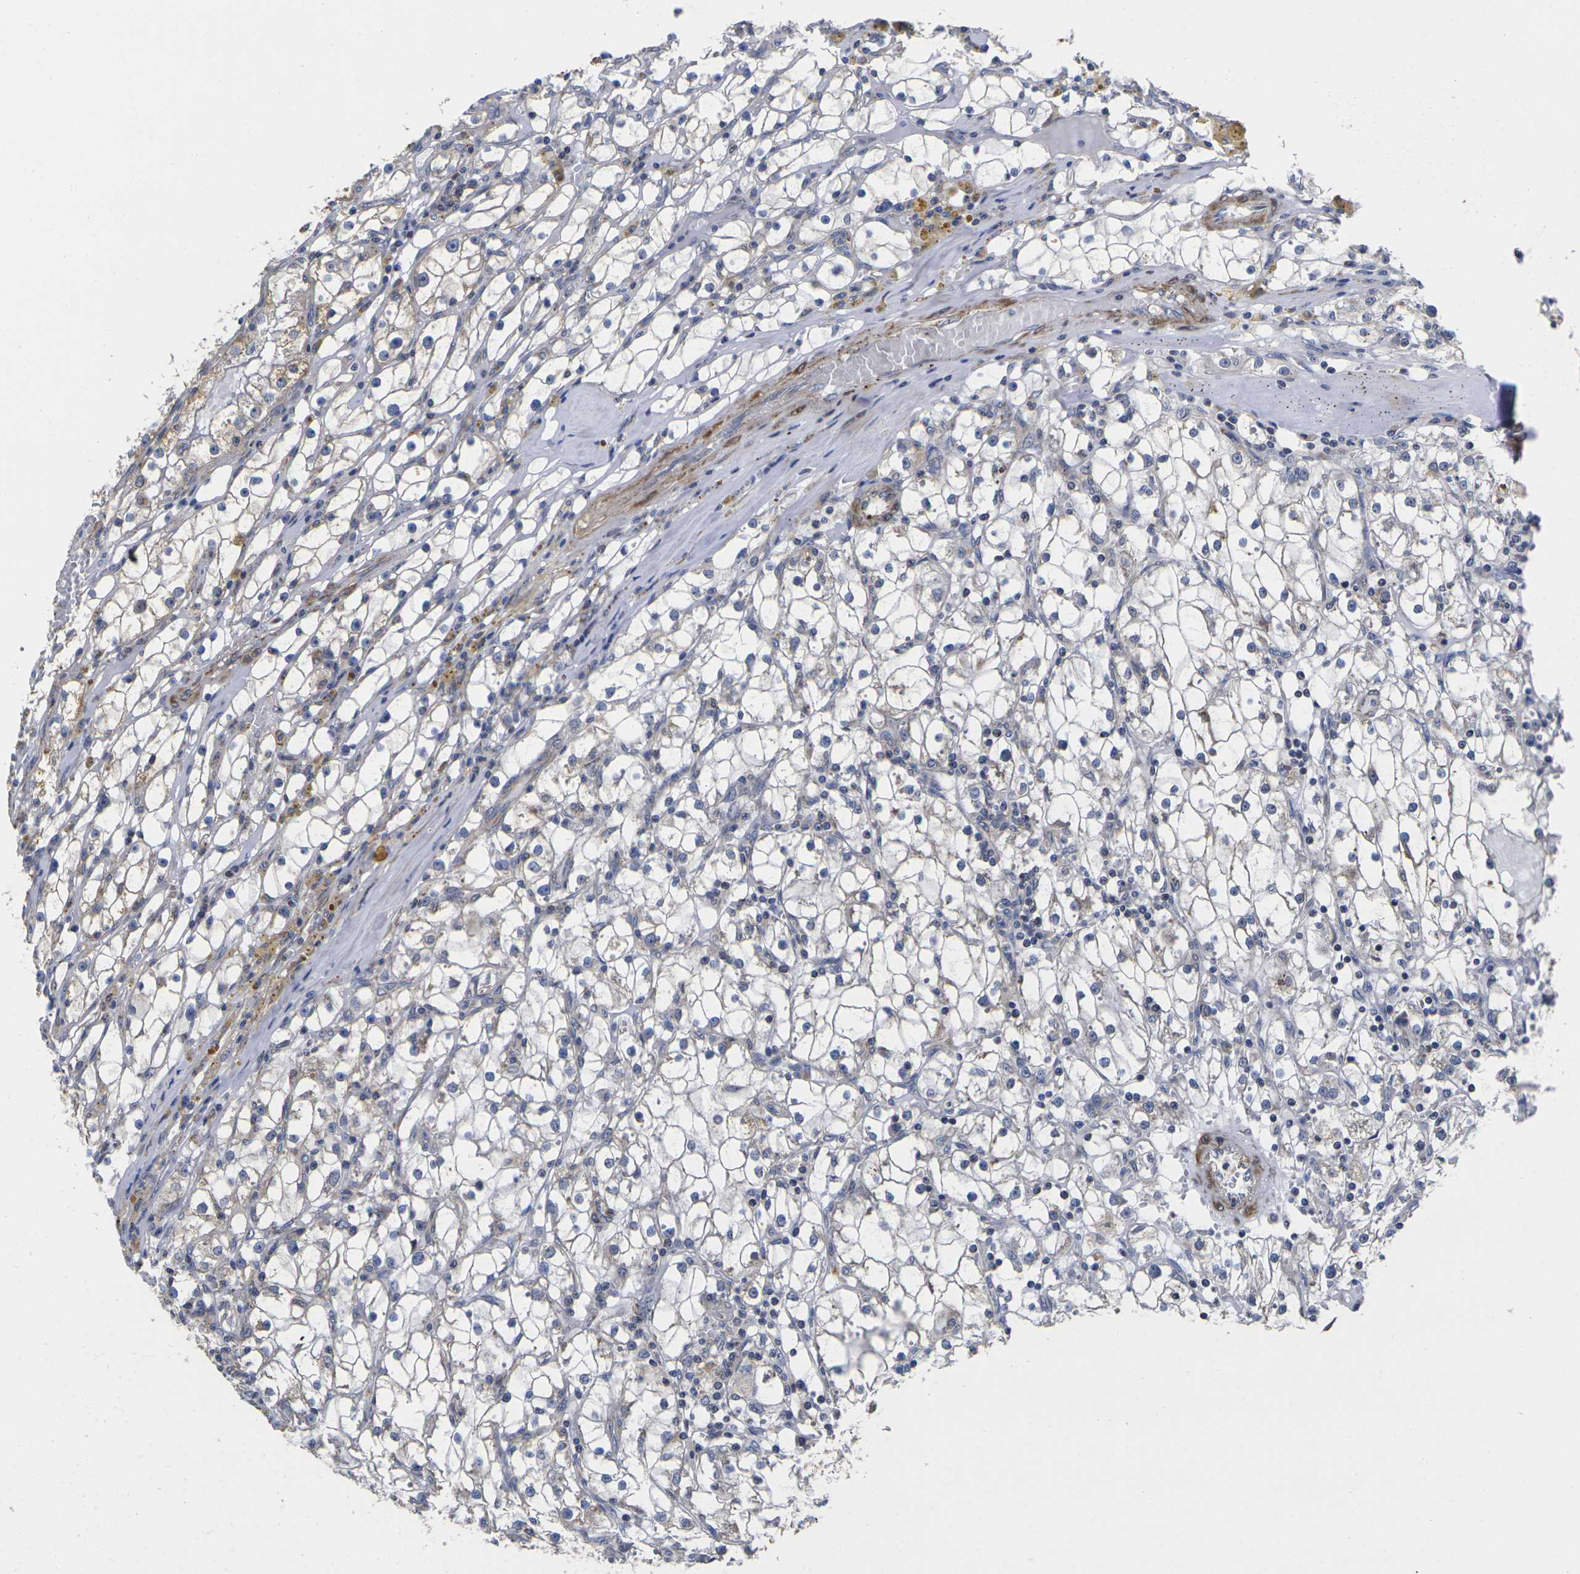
{"staining": {"intensity": "negative", "quantity": "none", "location": "none"}, "tissue": "renal cancer", "cell_type": "Tumor cells", "image_type": "cancer", "snomed": [{"axis": "morphology", "description": "Adenocarcinoma, NOS"}, {"axis": "topography", "description": "Kidney"}], "caption": "Immunohistochemical staining of human adenocarcinoma (renal) displays no significant staining in tumor cells.", "gene": "P2RY11", "patient": {"sex": "male", "age": 56}}